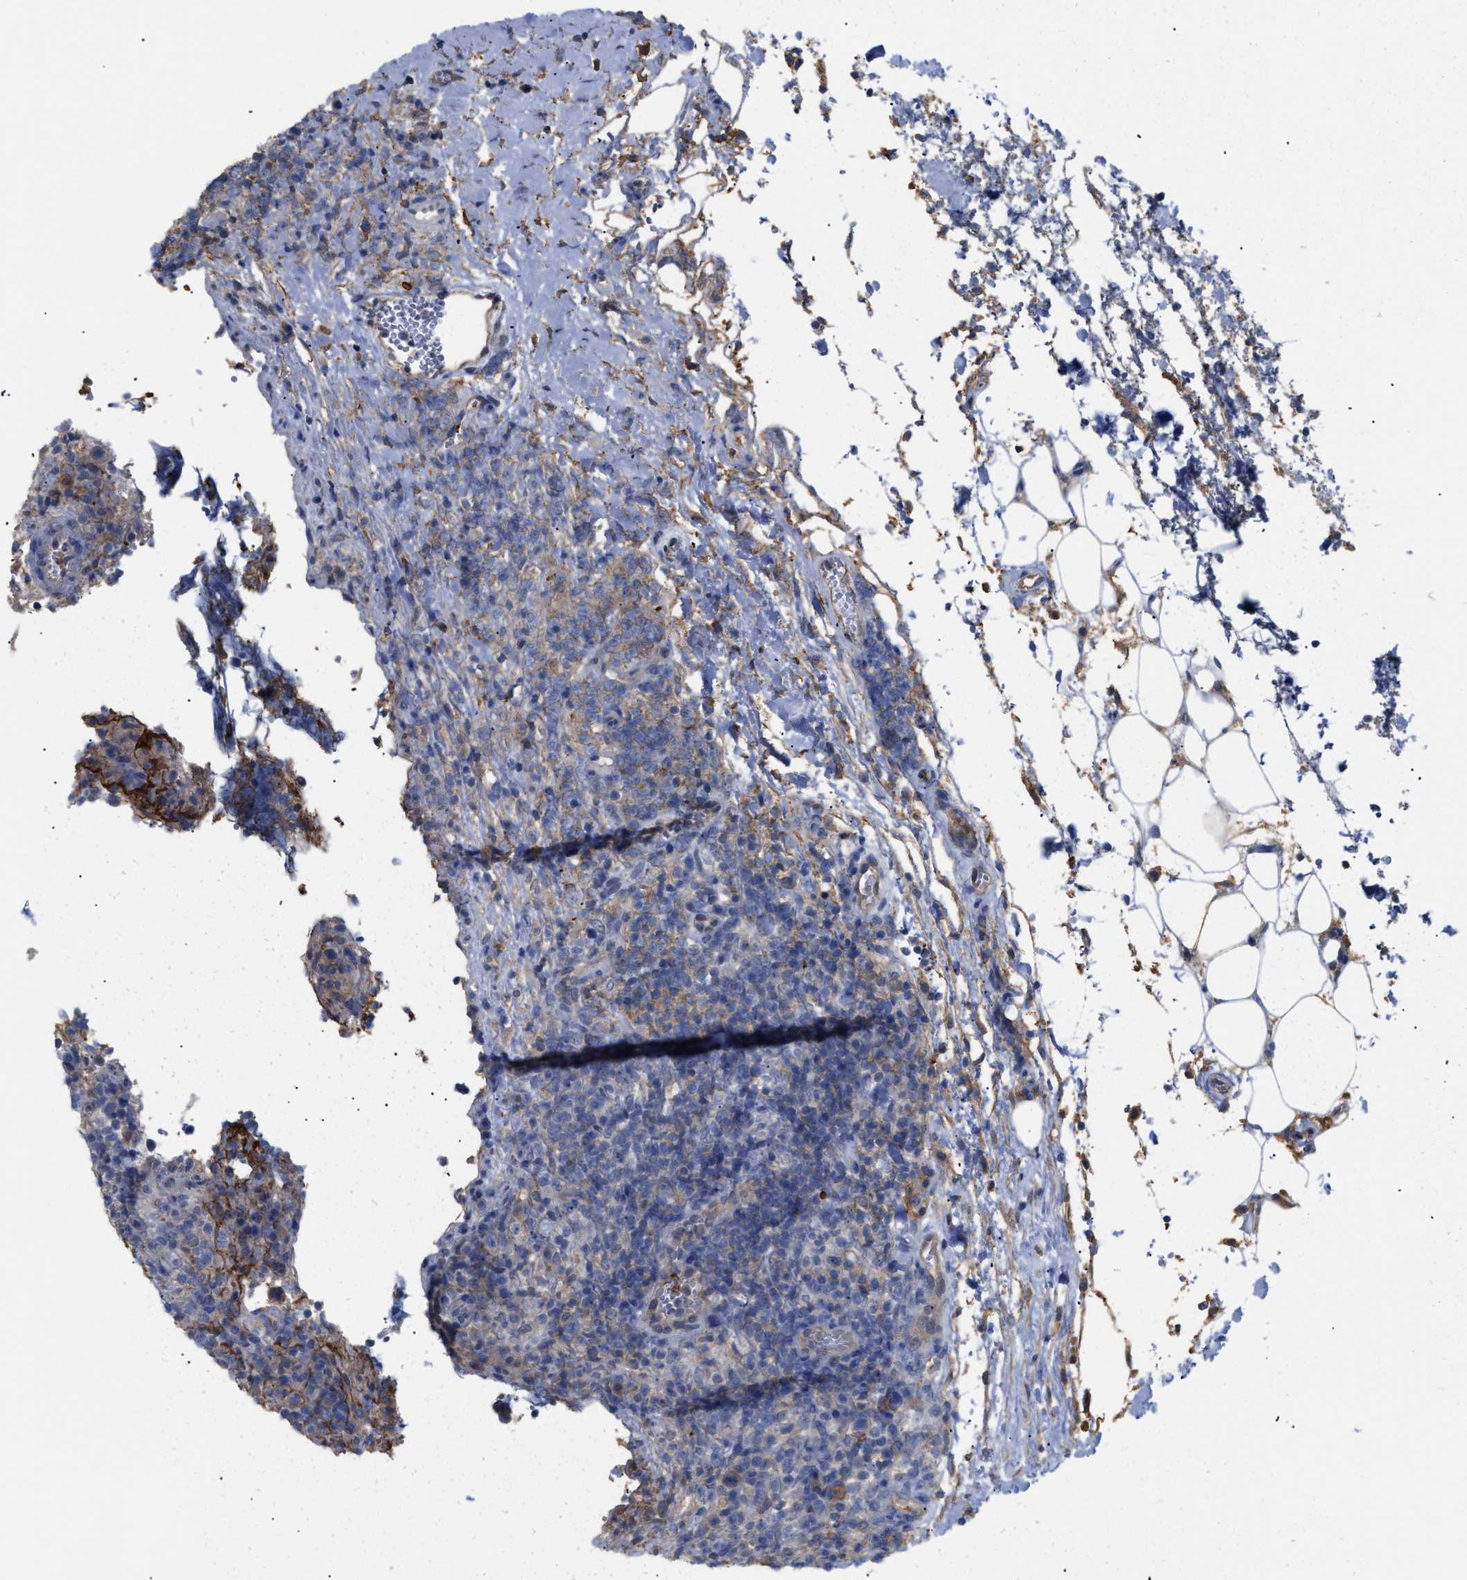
{"staining": {"intensity": "moderate", "quantity": "<25%", "location": "cytoplasmic/membranous"}, "tissue": "lymphoma", "cell_type": "Tumor cells", "image_type": "cancer", "snomed": [{"axis": "morphology", "description": "Malignant lymphoma, non-Hodgkin's type, High grade"}, {"axis": "topography", "description": "Lymph node"}], "caption": "Immunohistochemistry (IHC) (DAB (3,3'-diaminobenzidine)) staining of malignant lymphoma, non-Hodgkin's type (high-grade) exhibits moderate cytoplasmic/membranous protein expression in about <25% of tumor cells.", "gene": "ANXA4", "patient": {"sex": "female", "age": 76}}